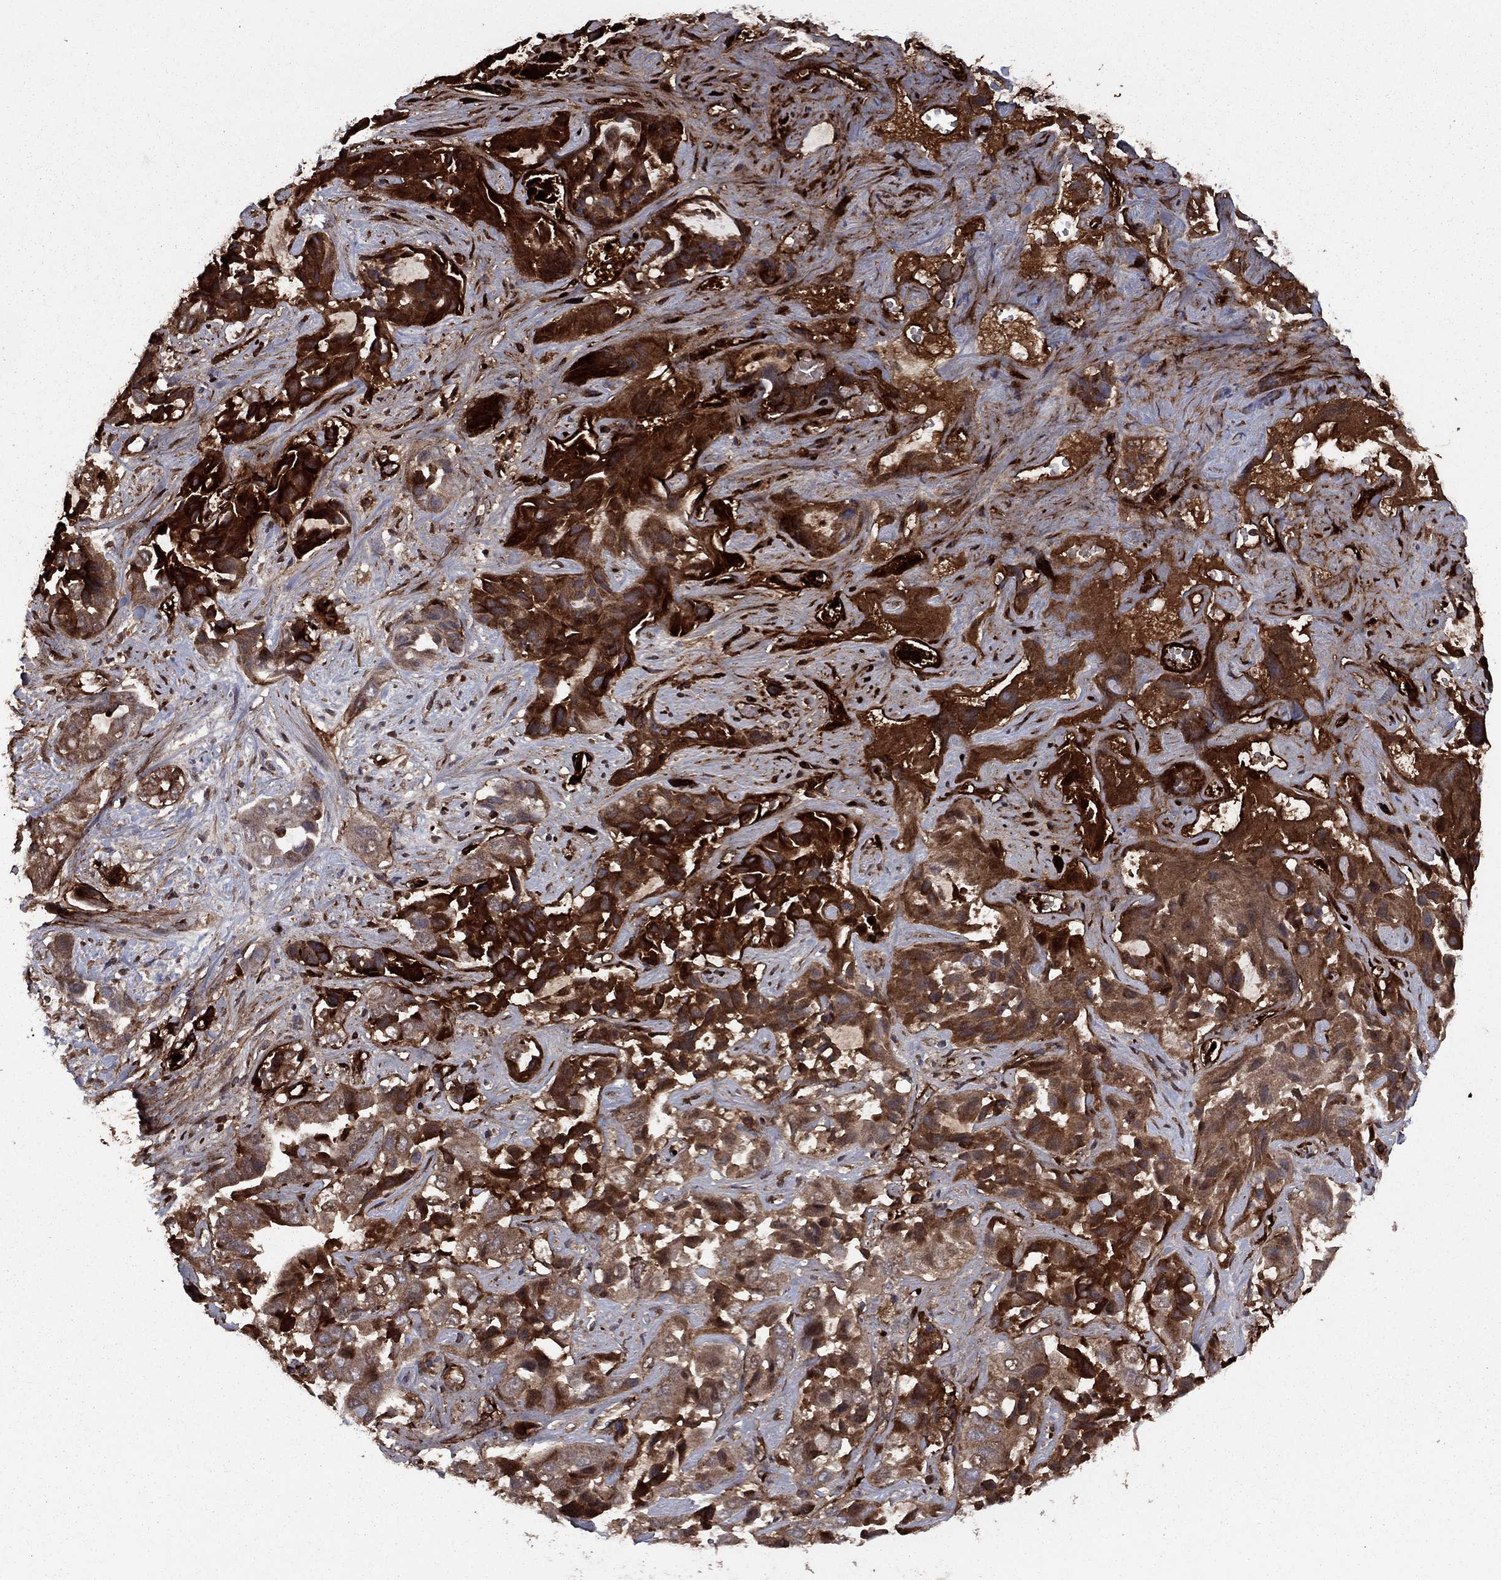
{"staining": {"intensity": "strong", "quantity": ">75%", "location": "cytoplasmic/membranous"}, "tissue": "liver cancer", "cell_type": "Tumor cells", "image_type": "cancer", "snomed": [{"axis": "morphology", "description": "Cholangiocarcinoma"}, {"axis": "topography", "description": "Liver"}], "caption": "The image demonstrates staining of liver cancer, revealing strong cytoplasmic/membranous protein expression (brown color) within tumor cells.", "gene": "COL18A1", "patient": {"sex": "female", "age": 52}}